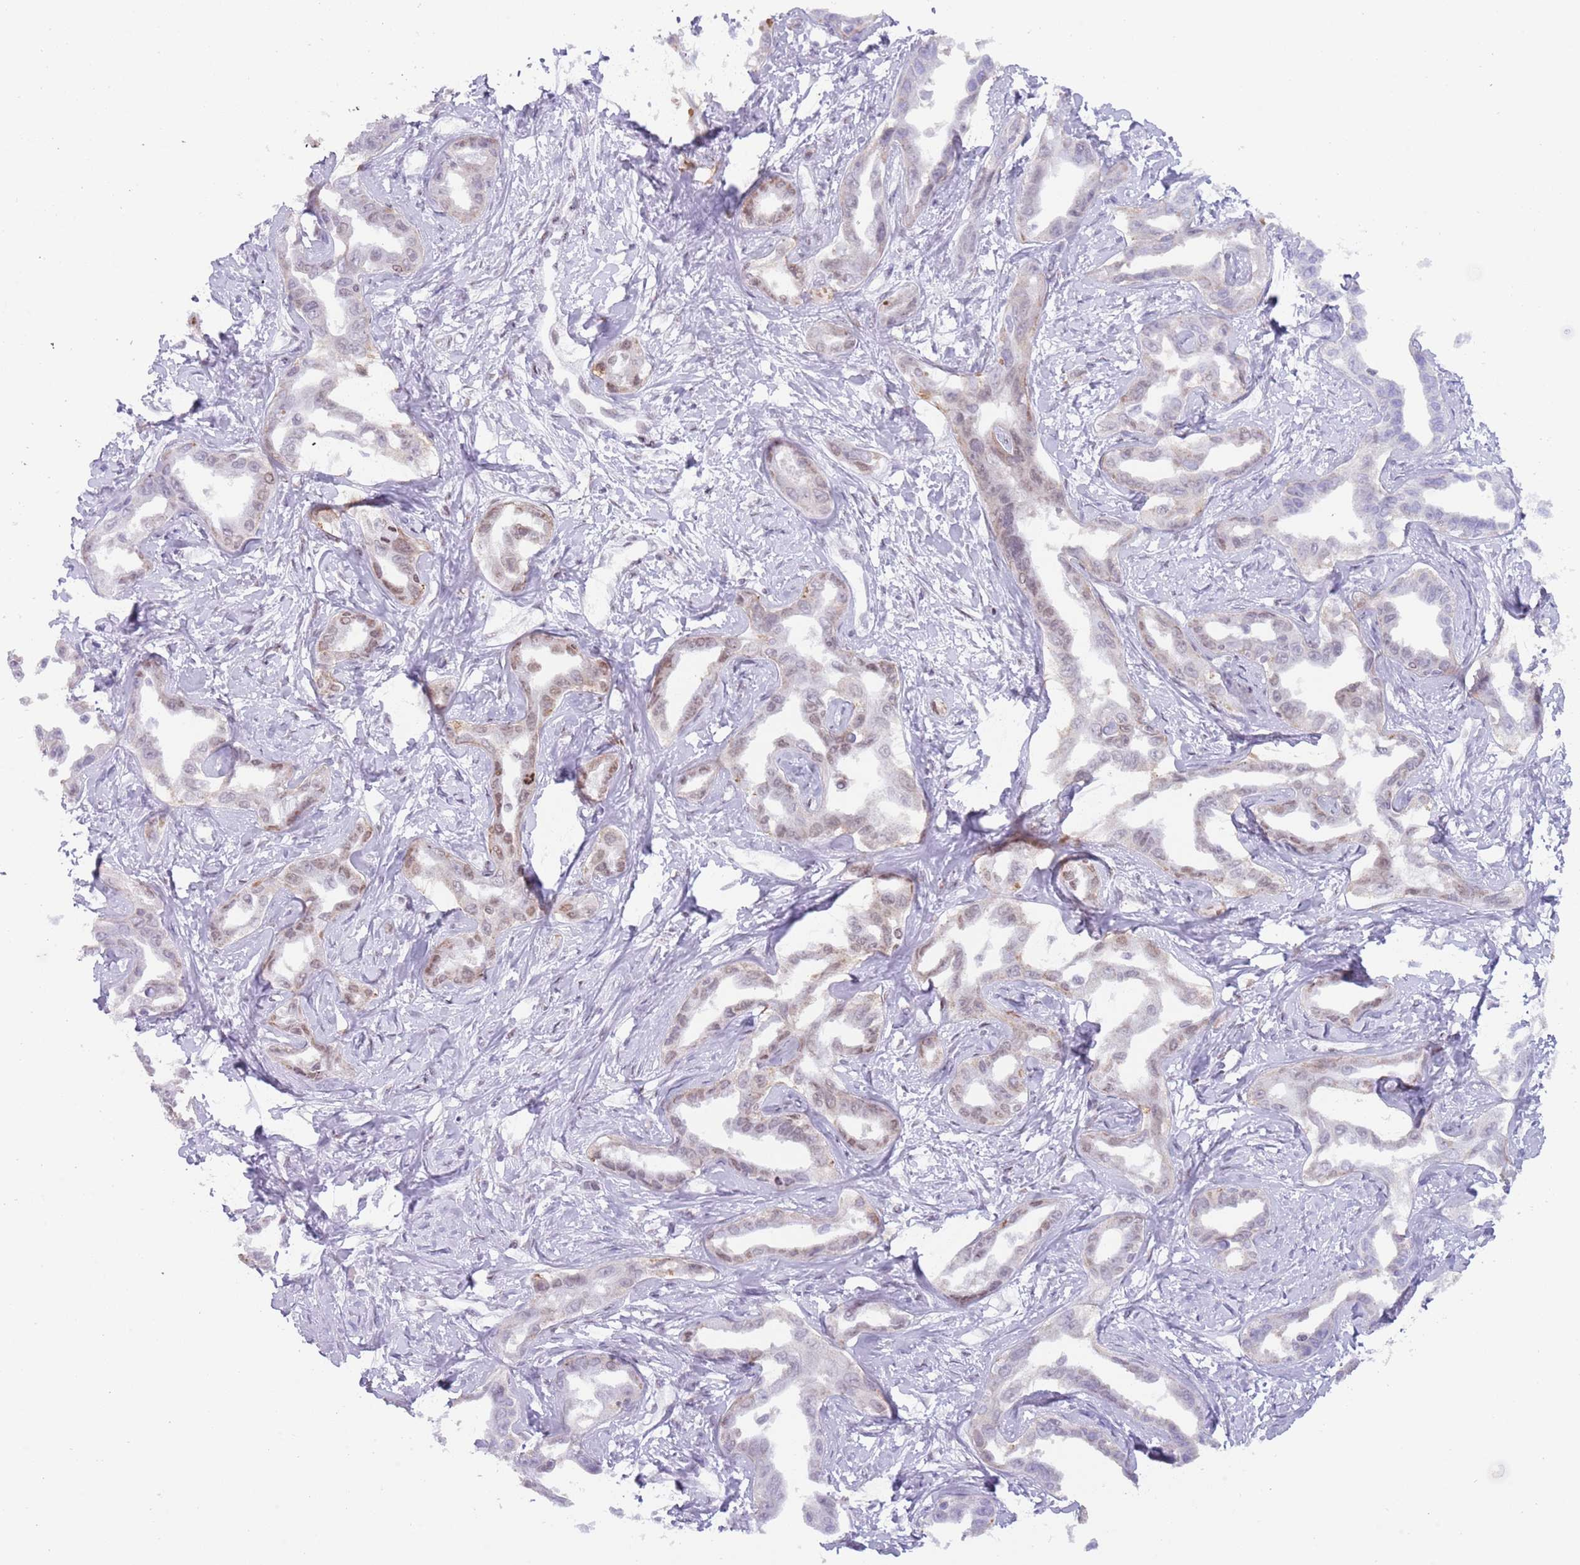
{"staining": {"intensity": "weak", "quantity": "<25%", "location": "nuclear"}, "tissue": "liver cancer", "cell_type": "Tumor cells", "image_type": "cancer", "snomed": [{"axis": "morphology", "description": "Cholangiocarcinoma"}, {"axis": "topography", "description": "Liver"}], "caption": "Immunohistochemistry image of neoplastic tissue: liver cancer stained with DAB (3,3'-diaminobenzidine) exhibits no significant protein staining in tumor cells. (DAB (3,3'-diaminobenzidine) immunohistochemistry with hematoxylin counter stain).", "gene": "HDAC8", "patient": {"sex": "male", "age": 59}}